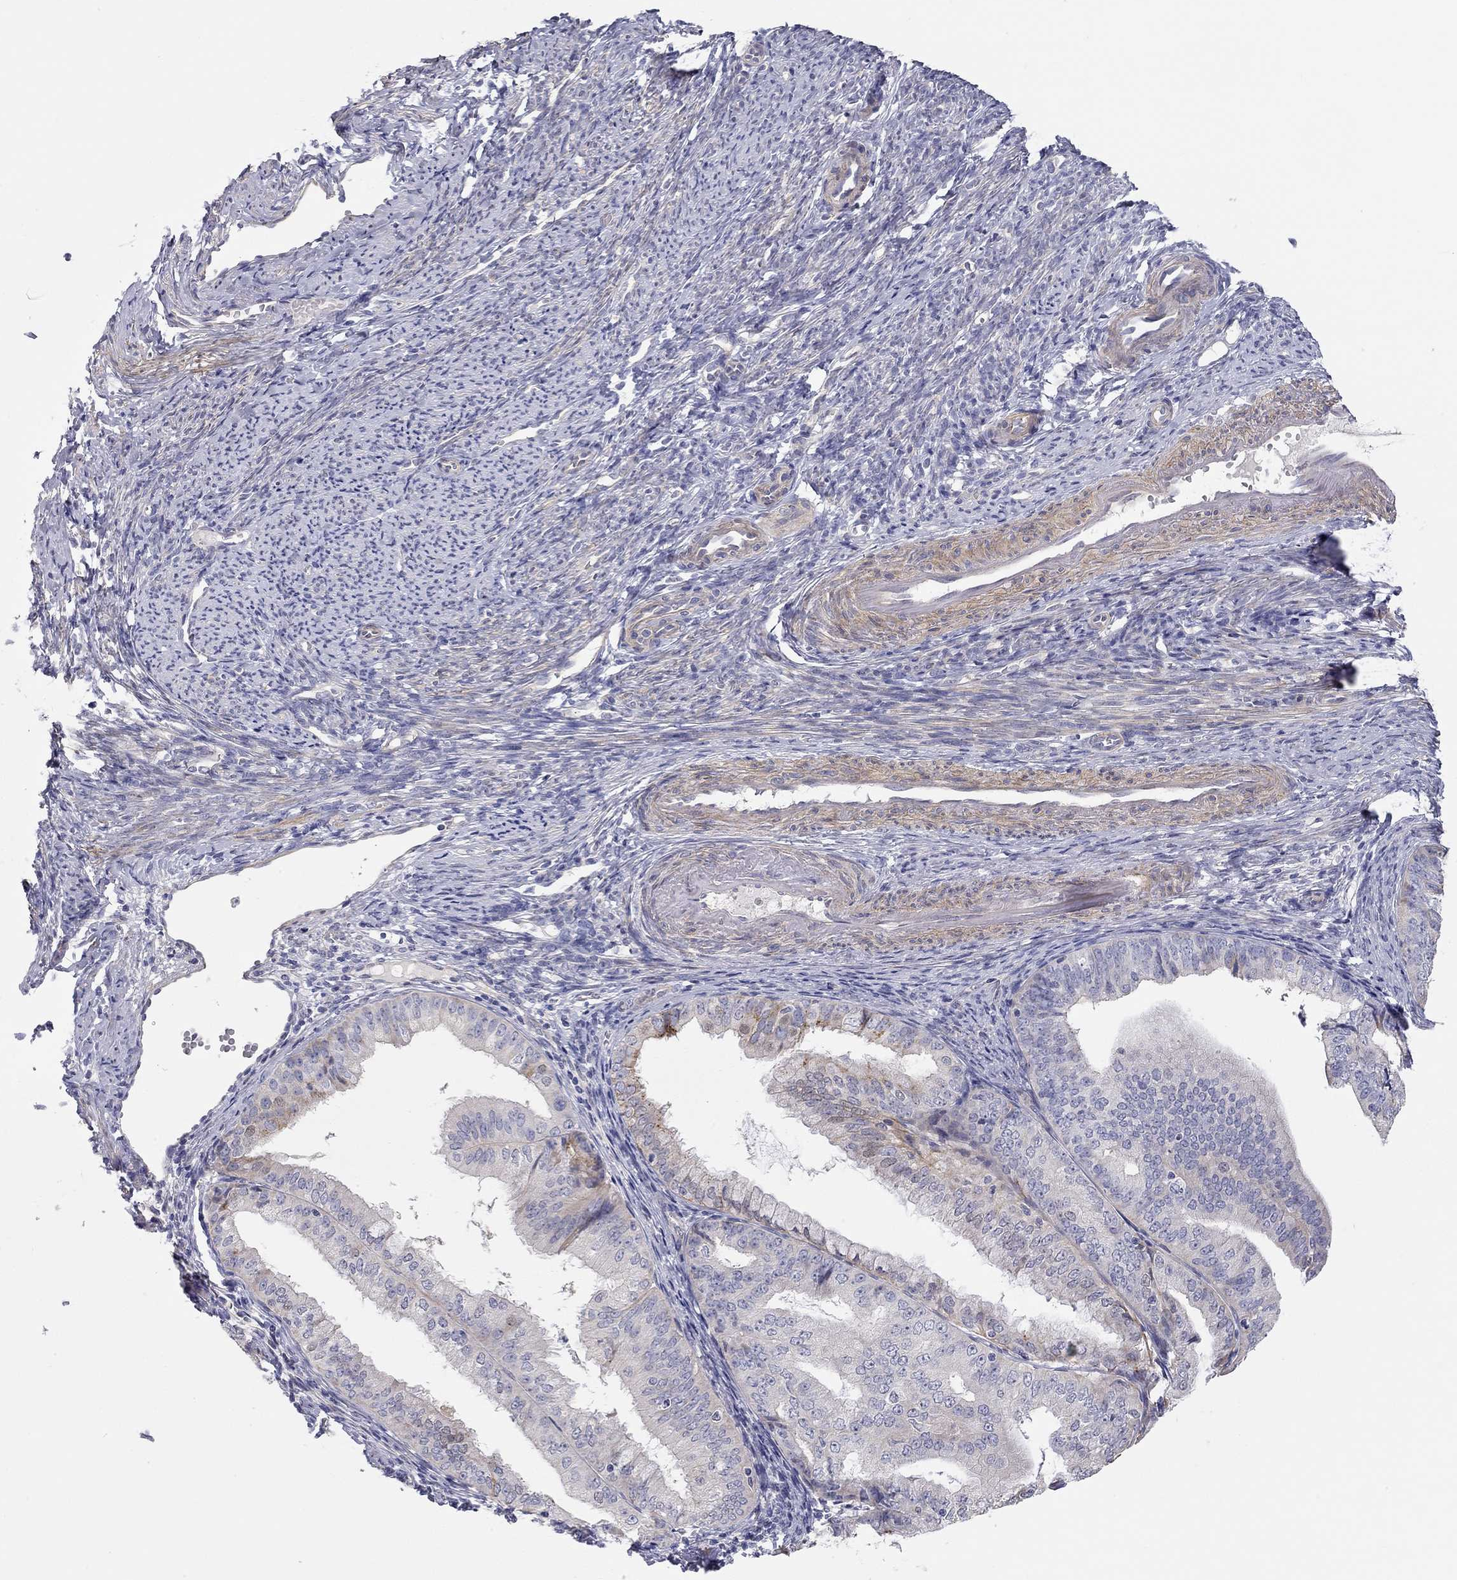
{"staining": {"intensity": "negative", "quantity": "none", "location": "none"}, "tissue": "endometrial cancer", "cell_type": "Tumor cells", "image_type": "cancer", "snomed": [{"axis": "morphology", "description": "Adenocarcinoma, NOS"}, {"axis": "topography", "description": "Endometrium"}], "caption": "Endometrial adenocarcinoma stained for a protein using immunohistochemistry reveals no staining tumor cells.", "gene": "PAPSS2", "patient": {"sex": "female", "age": 63}}